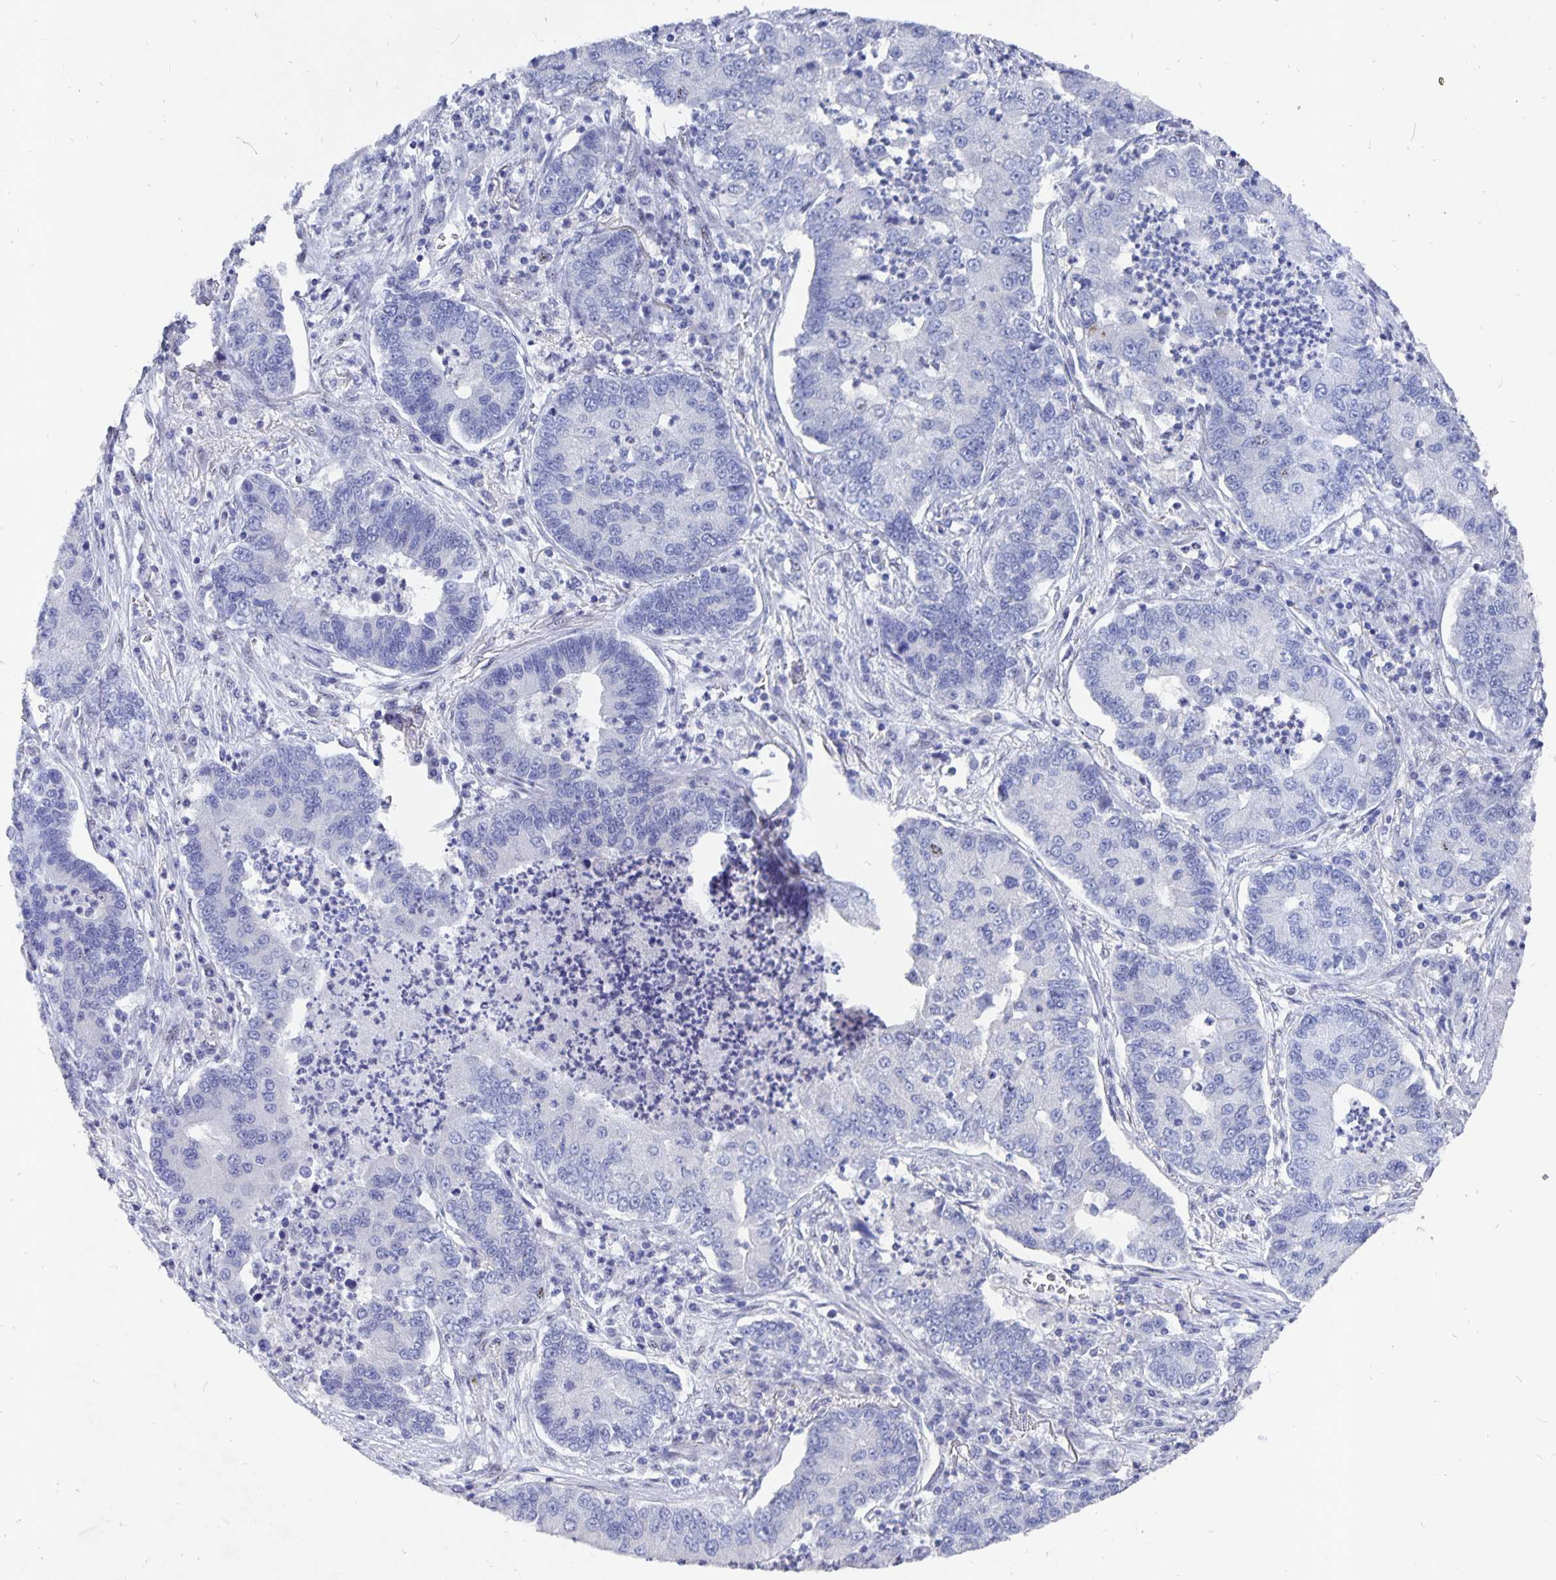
{"staining": {"intensity": "negative", "quantity": "none", "location": "none"}, "tissue": "lung cancer", "cell_type": "Tumor cells", "image_type": "cancer", "snomed": [{"axis": "morphology", "description": "Adenocarcinoma, NOS"}, {"axis": "topography", "description": "Lung"}], "caption": "Lung adenocarcinoma stained for a protein using IHC reveals no positivity tumor cells.", "gene": "SMOC1", "patient": {"sex": "female", "age": 57}}